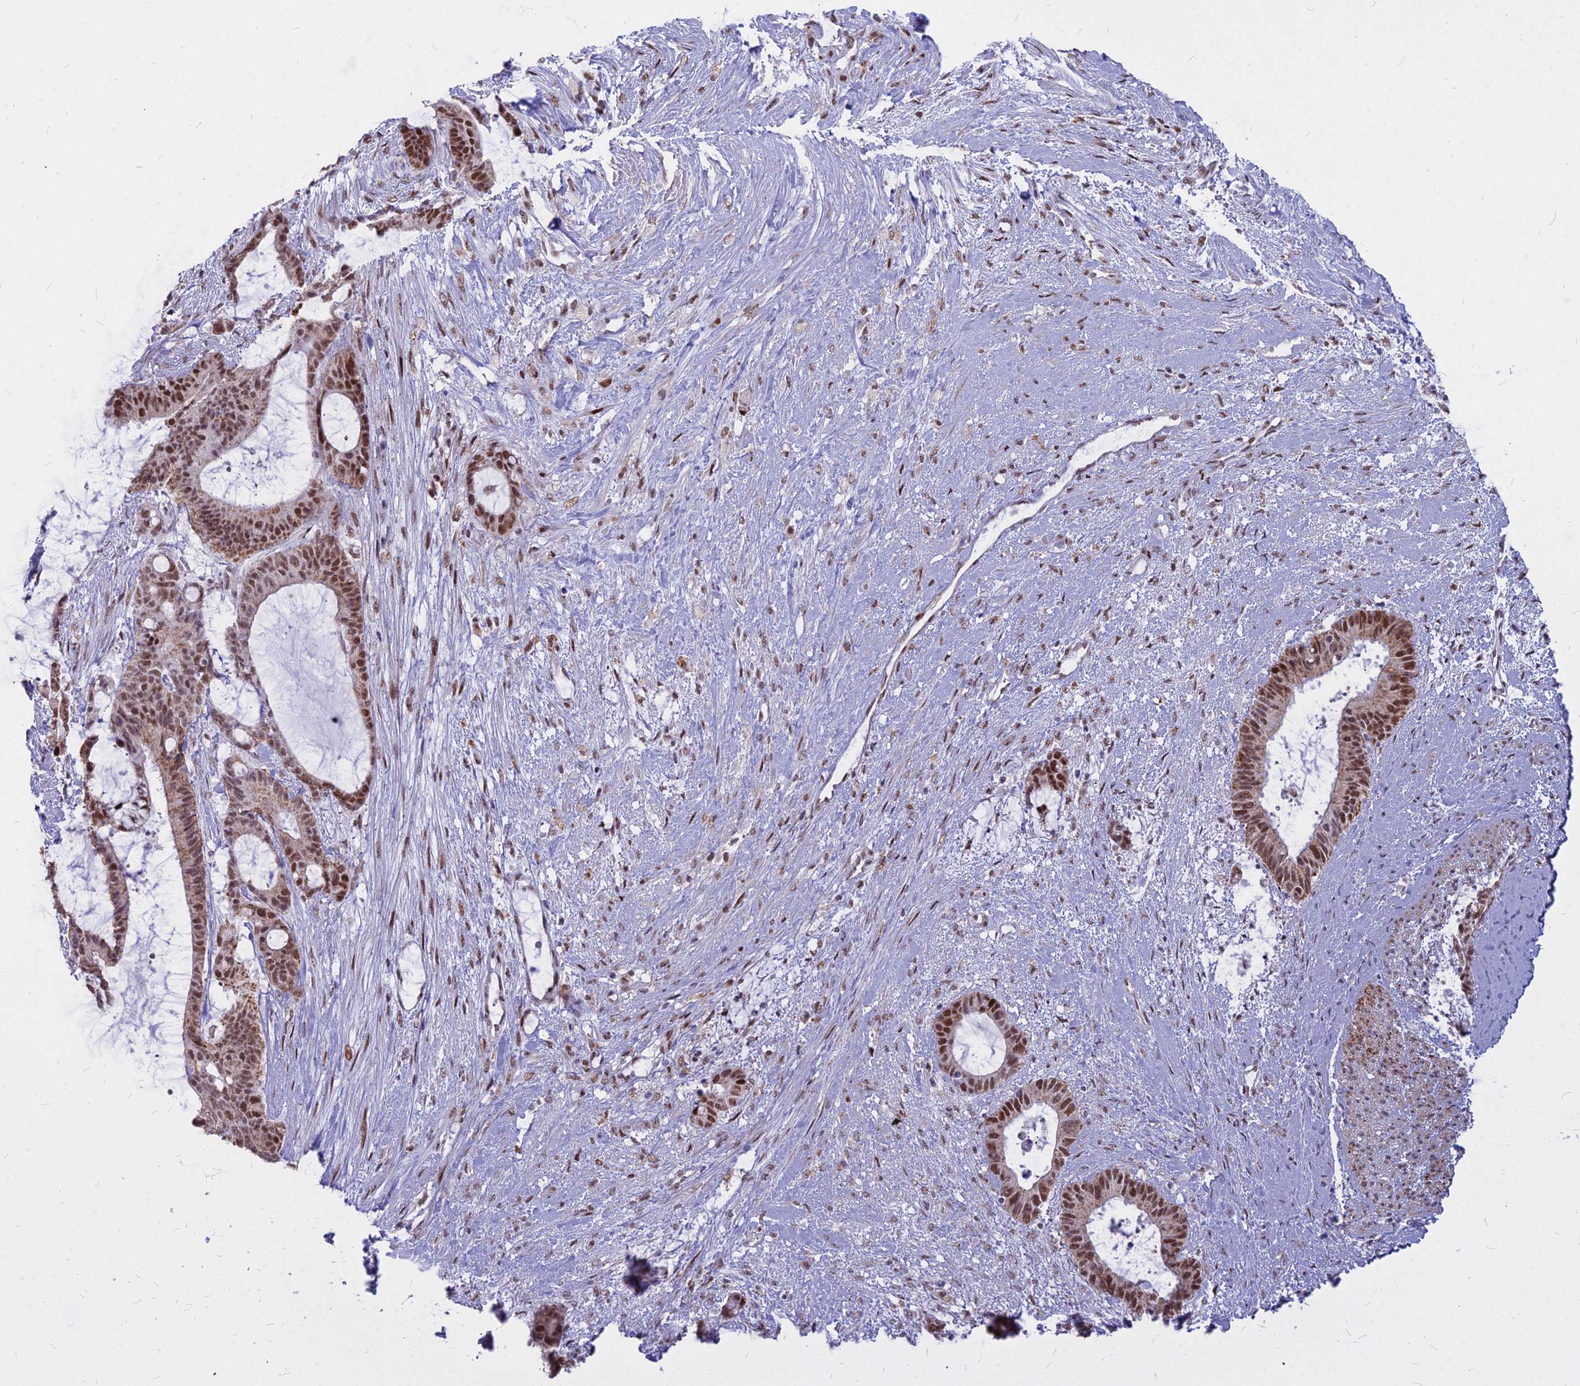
{"staining": {"intensity": "strong", "quantity": ">75%", "location": "cytoplasmic/membranous,nuclear"}, "tissue": "liver cancer", "cell_type": "Tumor cells", "image_type": "cancer", "snomed": [{"axis": "morphology", "description": "Normal tissue, NOS"}, {"axis": "morphology", "description": "Cholangiocarcinoma"}, {"axis": "topography", "description": "Liver"}, {"axis": "topography", "description": "Peripheral nerve tissue"}], "caption": "DAB (3,3'-diaminobenzidine) immunohistochemical staining of liver cholangiocarcinoma displays strong cytoplasmic/membranous and nuclear protein staining in approximately >75% of tumor cells.", "gene": "ALG10", "patient": {"sex": "female", "age": 73}}